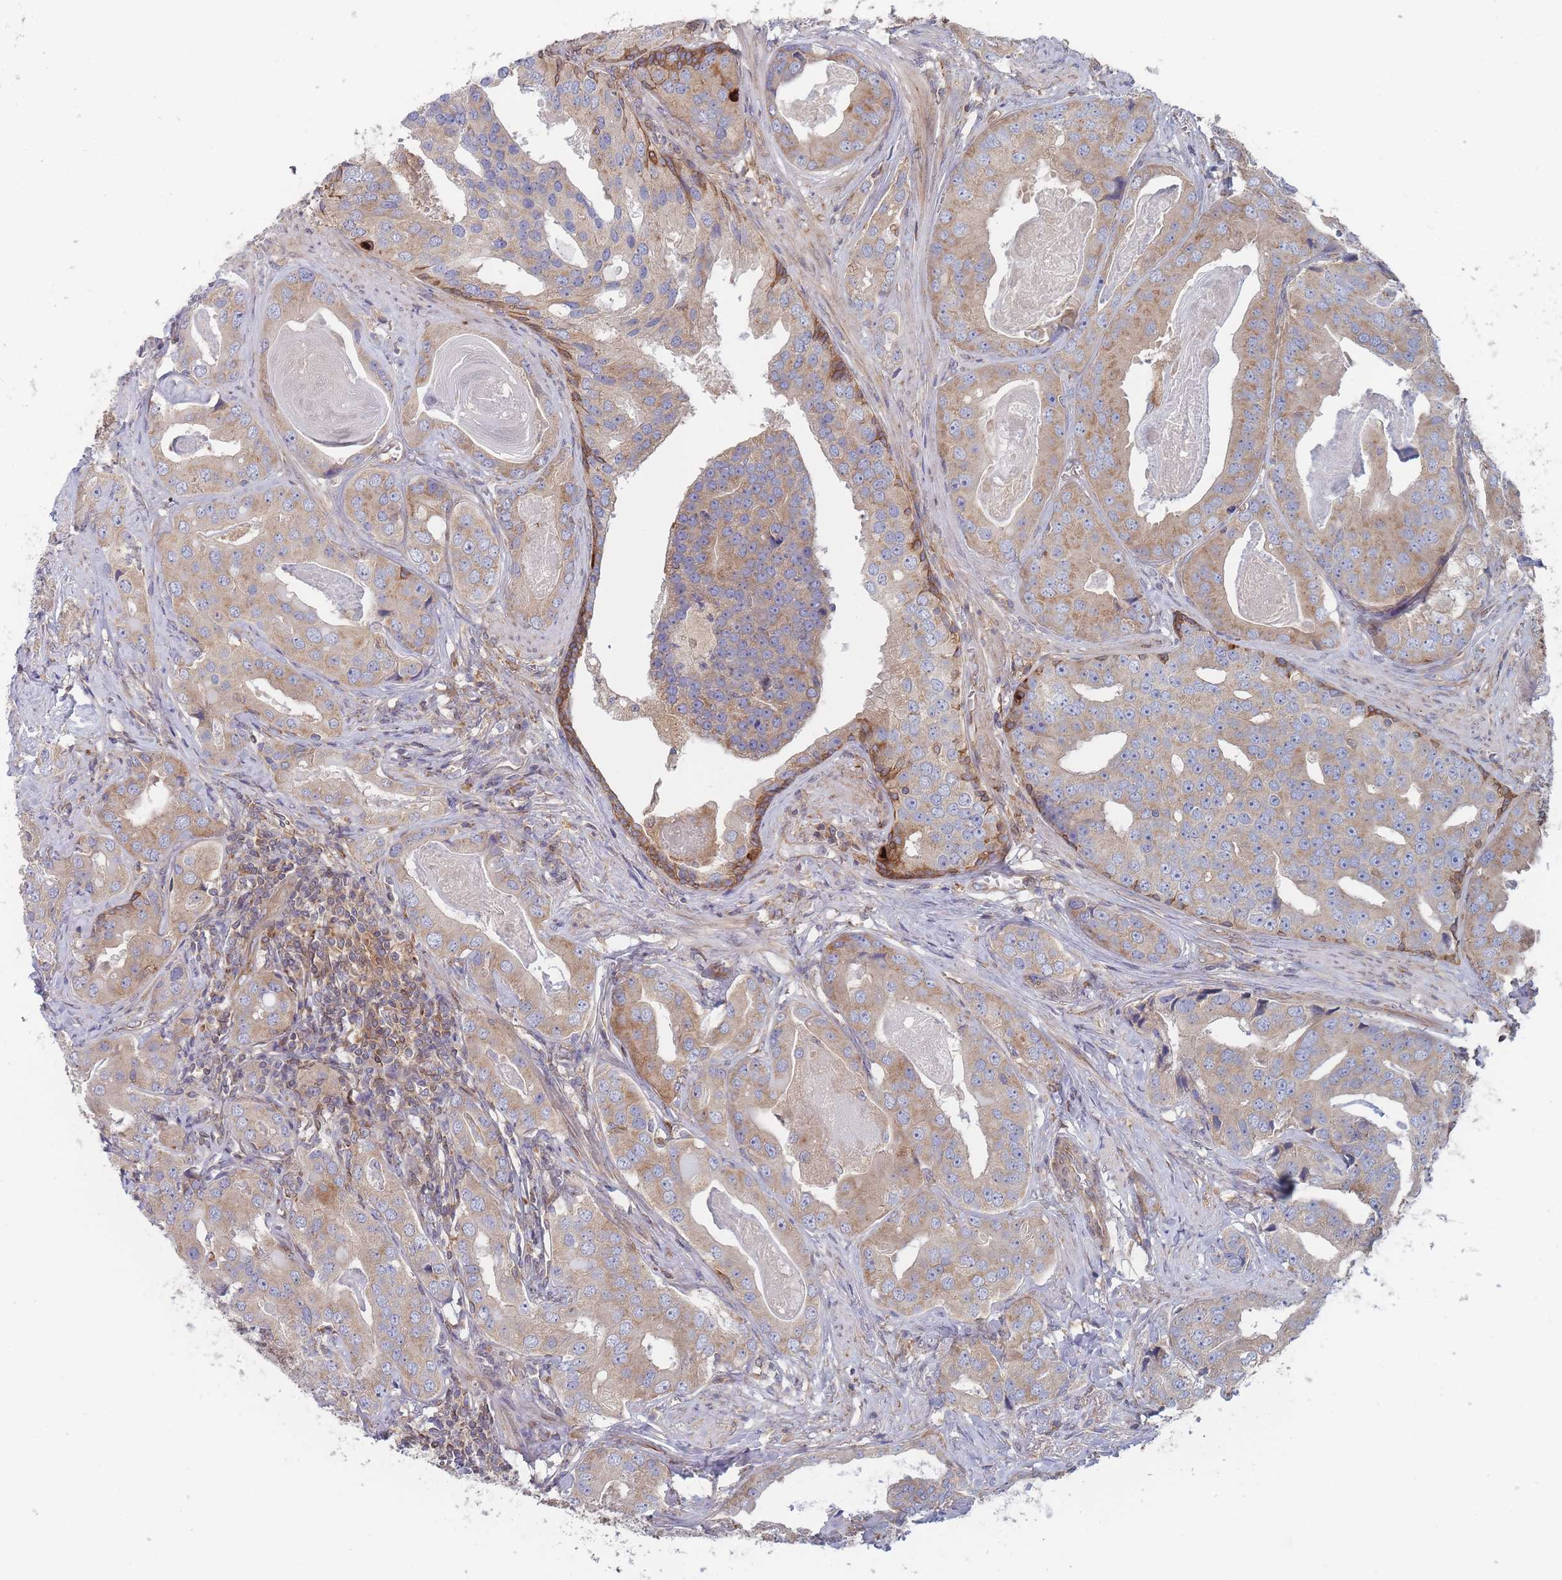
{"staining": {"intensity": "weak", "quantity": "25%-75%", "location": "cytoplasmic/membranous"}, "tissue": "prostate cancer", "cell_type": "Tumor cells", "image_type": "cancer", "snomed": [{"axis": "morphology", "description": "Adenocarcinoma, High grade"}, {"axis": "topography", "description": "Prostate"}], "caption": "DAB (3,3'-diaminobenzidine) immunohistochemical staining of adenocarcinoma (high-grade) (prostate) displays weak cytoplasmic/membranous protein expression in about 25%-75% of tumor cells. (DAB (3,3'-diaminobenzidine) IHC, brown staining for protein, blue staining for nuclei).", "gene": "KDSR", "patient": {"sex": "male", "age": 71}}